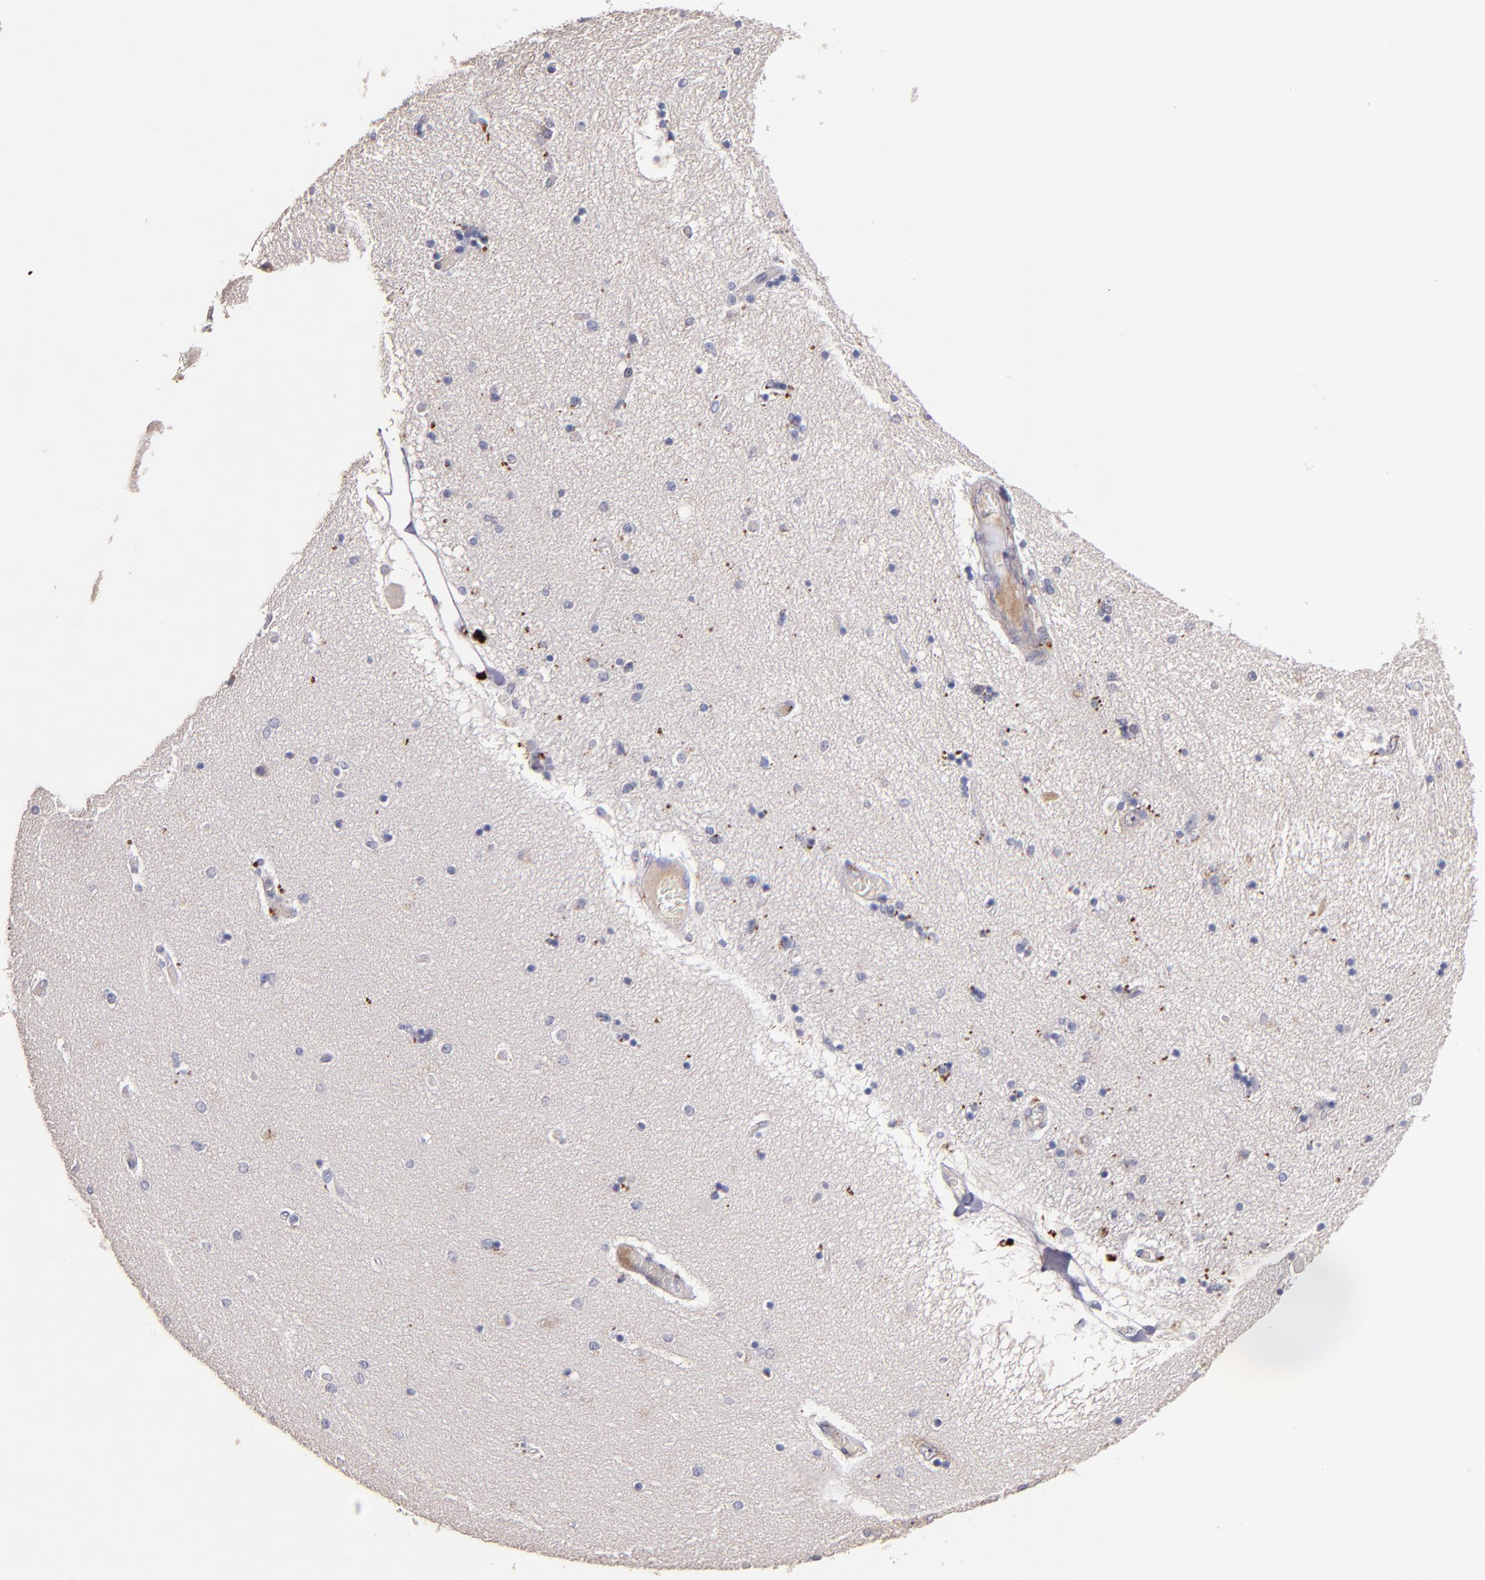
{"staining": {"intensity": "moderate", "quantity": "<25%", "location": "cytoplasmic/membranous"}, "tissue": "hippocampus", "cell_type": "Glial cells", "image_type": "normal", "snomed": [{"axis": "morphology", "description": "Normal tissue, NOS"}, {"axis": "topography", "description": "Hippocampus"}], "caption": "A micrograph of hippocampus stained for a protein exhibits moderate cytoplasmic/membranous brown staining in glial cells.", "gene": "MAGEE1", "patient": {"sex": "female", "age": 54}}